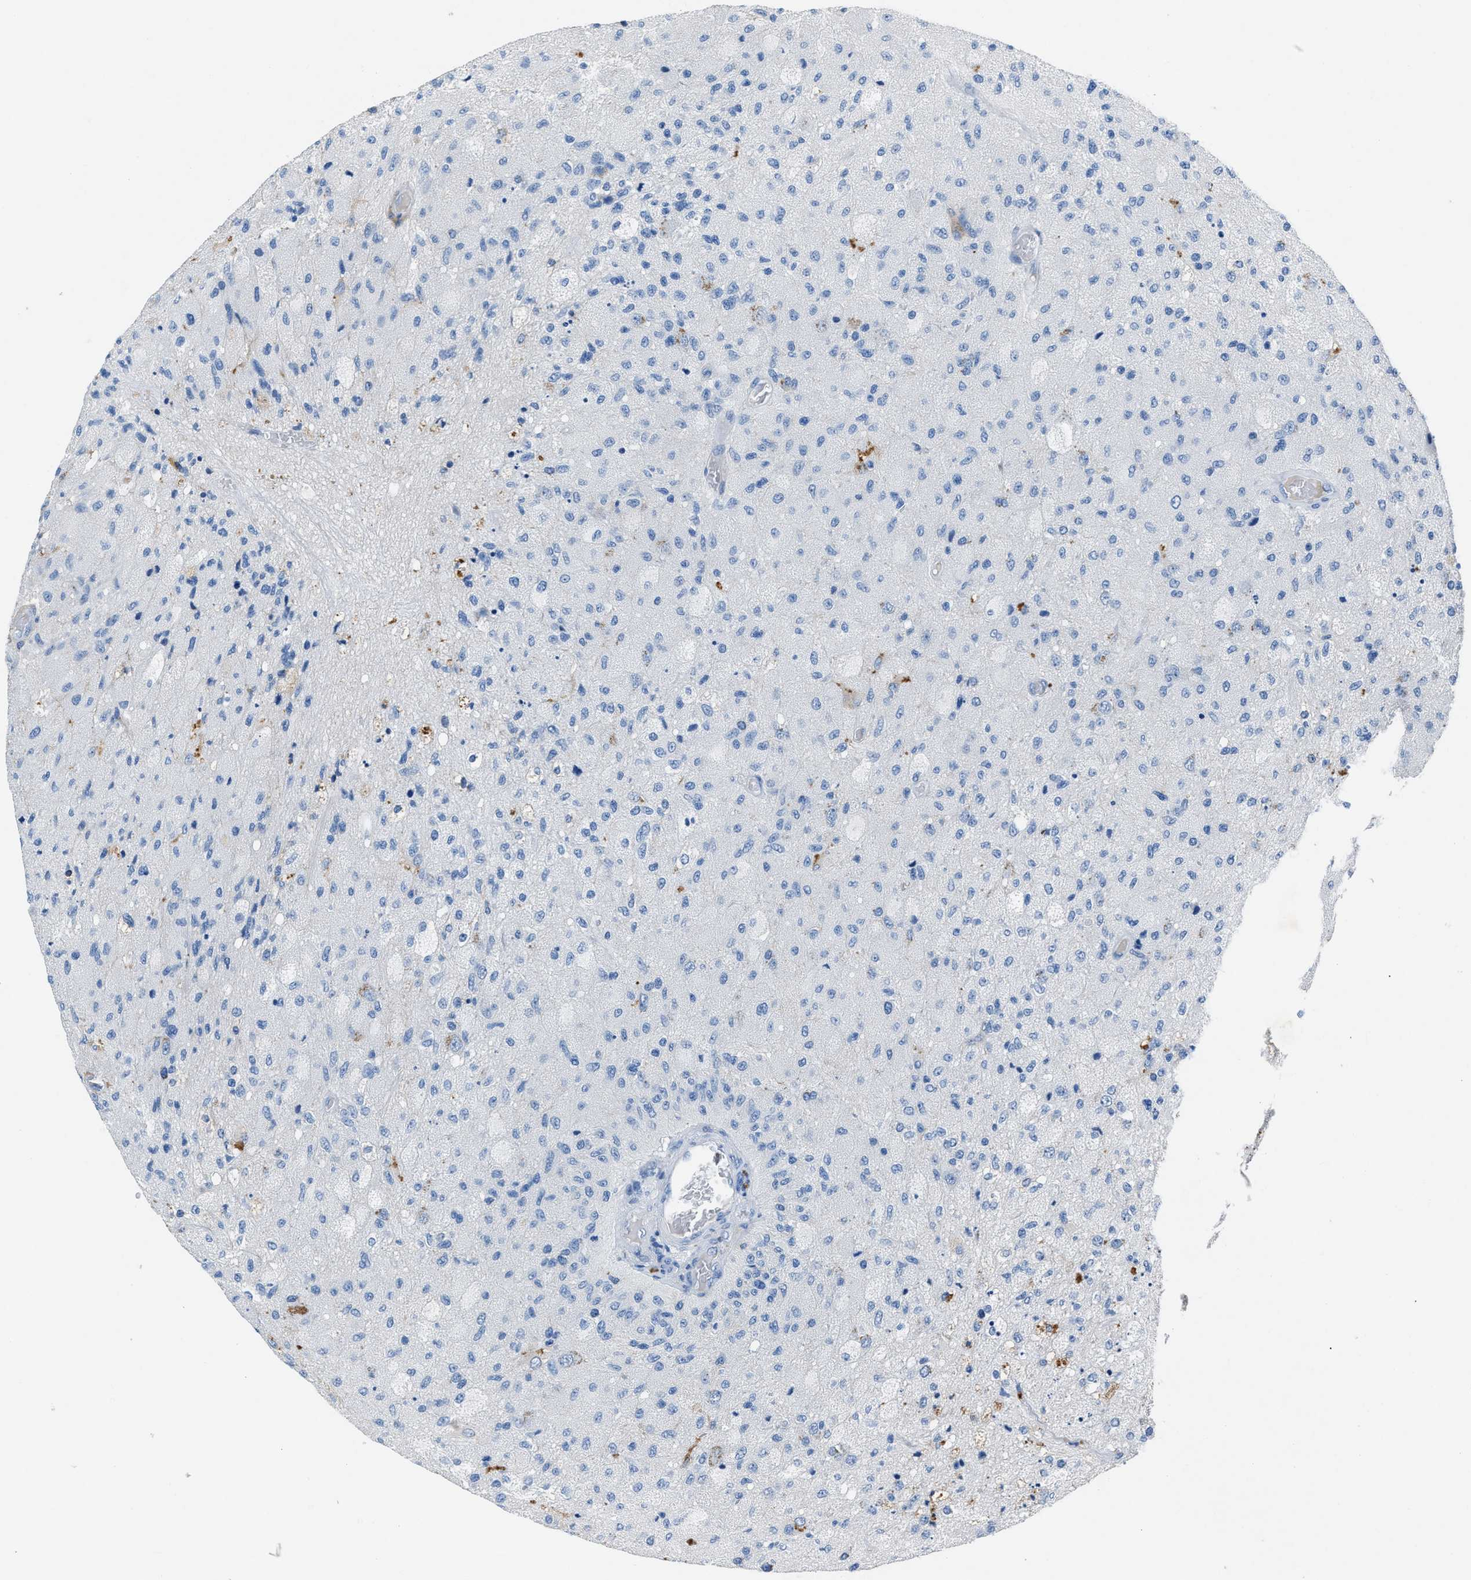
{"staining": {"intensity": "negative", "quantity": "none", "location": "none"}, "tissue": "glioma", "cell_type": "Tumor cells", "image_type": "cancer", "snomed": [{"axis": "morphology", "description": "Normal tissue, NOS"}, {"axis": "morphology", "description": "Glioma, malignant, High grade"}, {"axis": "topography", "description": "Cerebral cortex"}], "caption": "Malignant glioma (high-grade) was stained to show a protein in brown. There is no significant staining in tumor cells.", "gene": "DNAAF5", "patient": {"sex": "male", "age": 77}}